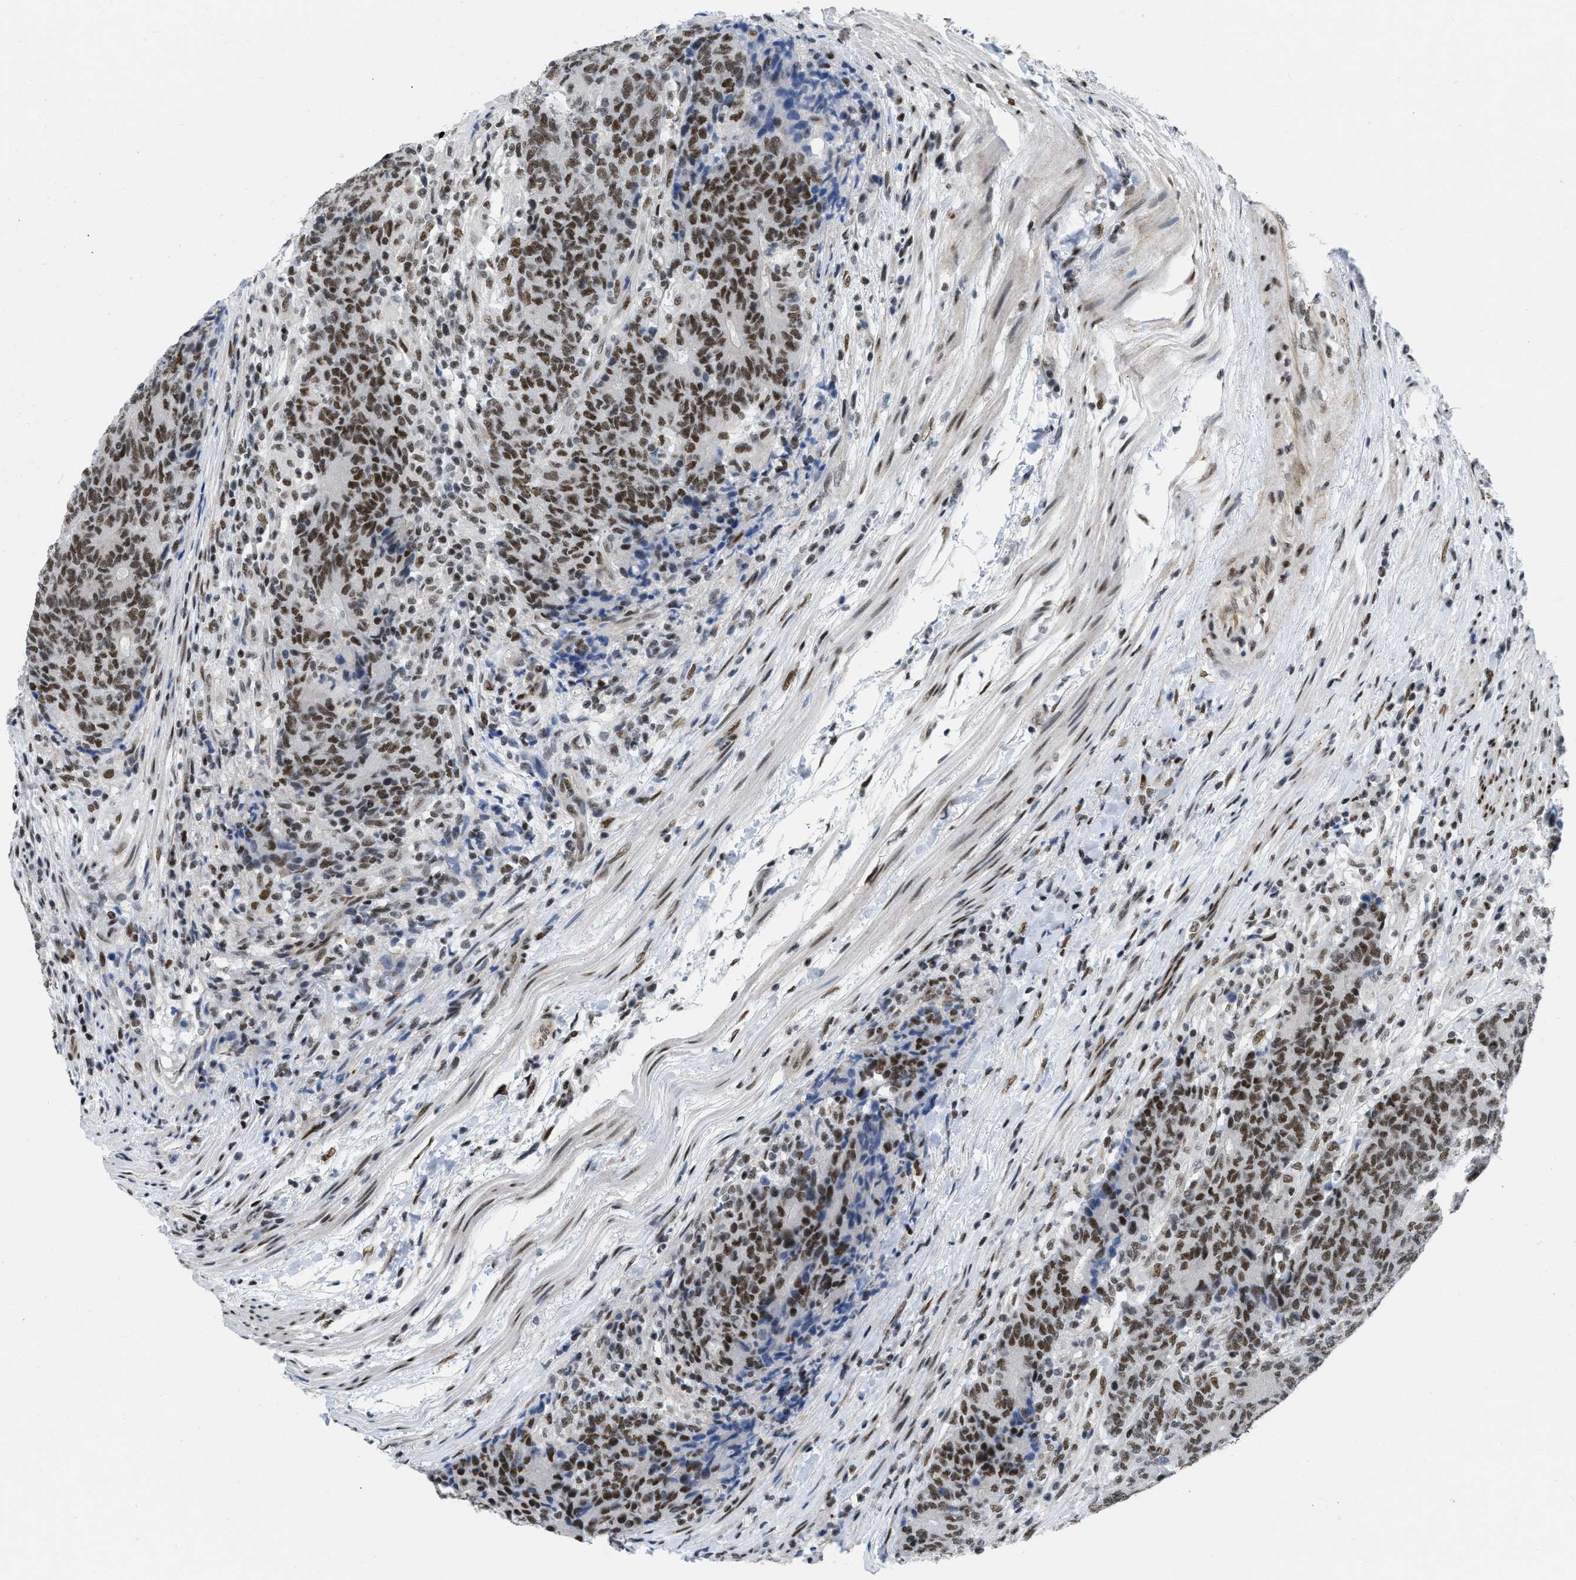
{"staining": {"intensity": "moderate", "quantity": ">75%", "location": "nuclear"}, "tissue": "colorectal cancer", "cell_type": "Tumor cells", "image_type": "cancer", "snomed": [{"axis": "morphology", "description": "Normal tissue, NOS"}, {"axis": "morphology", "description": "Adenocarcinoma, NOS"}, {"axis": "topography", "description": "Colon"}], "caption": "Immunohistochemistry micrograph of colorectal cancer (adenocarcinoma) stained for a protein (brown), which exhibits medium levels of moderate nuclear positivity in about >75% of tumor cells.", "gene": "MIER1", "patient": {"sex": "female", "age": 75}}